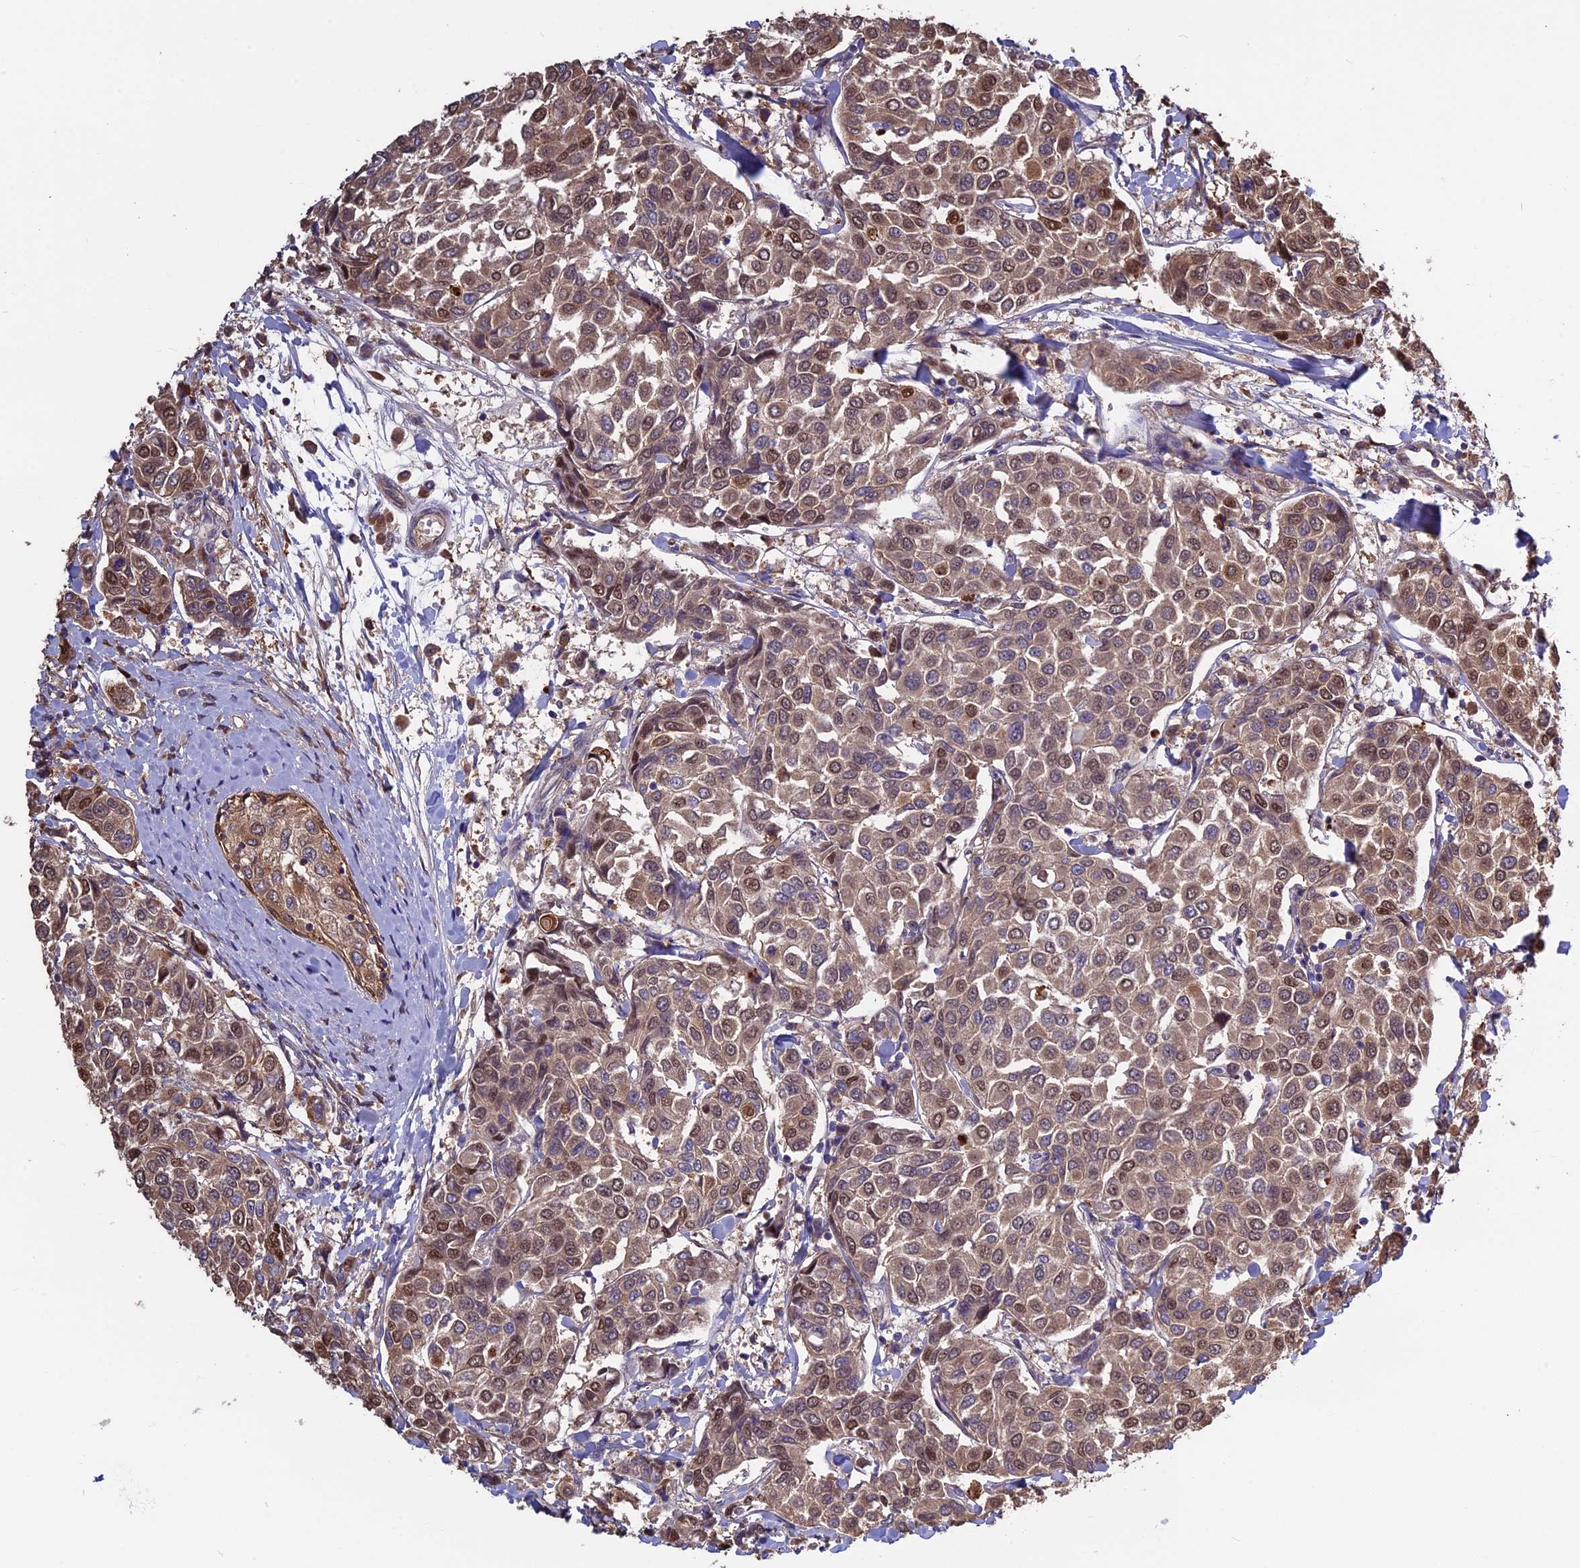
{"staining": {"intensity": "moderate", "quantity": ">75%", "location": "cytoplasmic/membranous,nuclear"}, "tissue": "breast cancer", "cell_type": "Tumor cells", "image_type": "cancer", "snomed": [{"axis": "morphology", "description": "Duct carcinoma"}, {"axis": "topography", "description": "Breast"}], "caption": "Immunohistochemical staining of human breast cancer displays moderate cytoplasmic/membranous and nuclear protein positivity in approximately >75% of tumor cells. (Stains: DAB (3,3'-diaminobenzidine) in brown, nuclei in blue, Microscopy: brightfield microscopy at high magnification).", "gene": "VWA3A", "patient": {"sex": "female", "age": 55}}